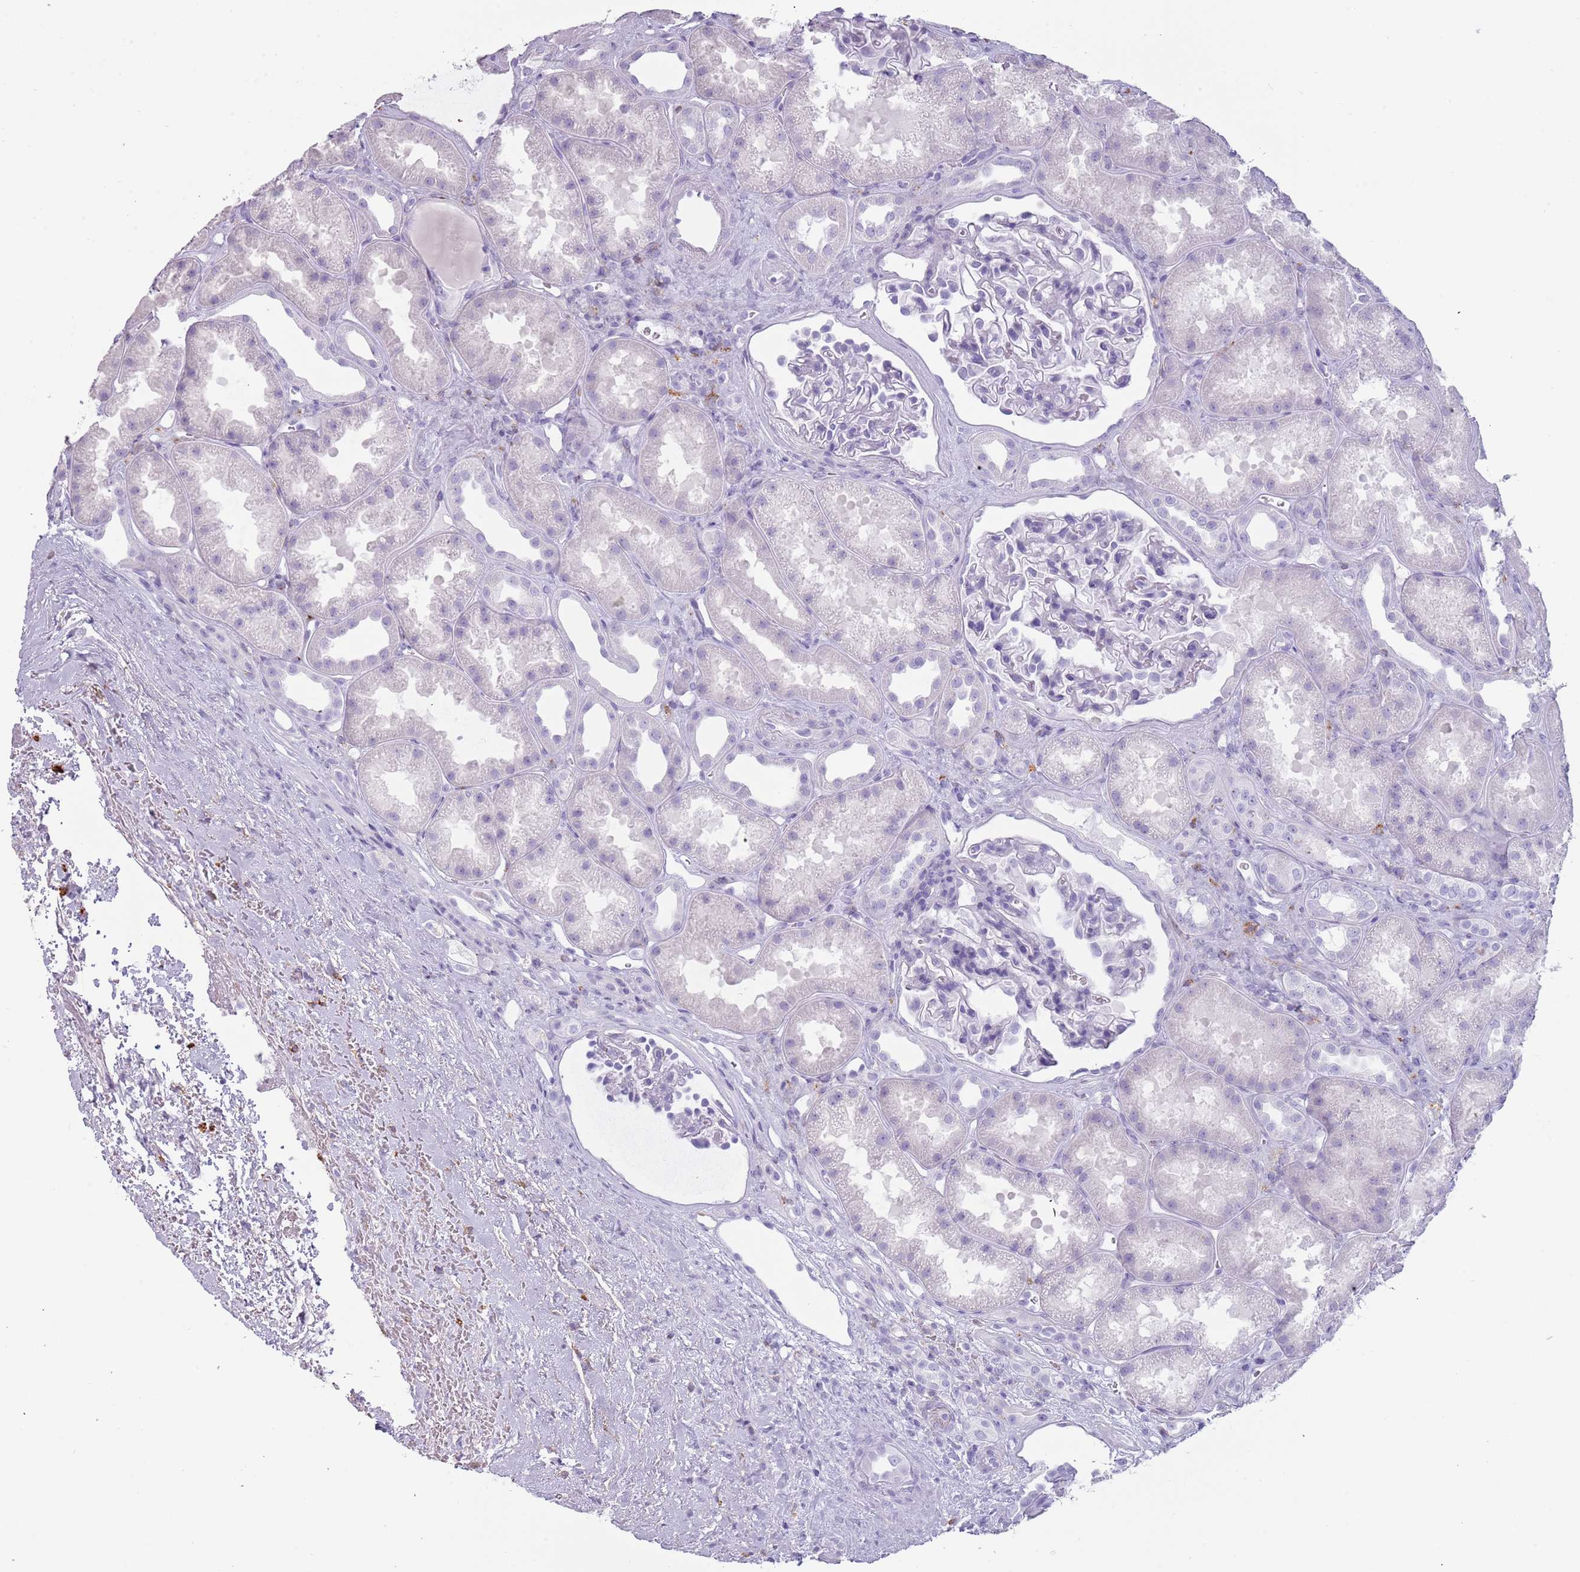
{"staining": {"intensity": "negative", "quantity": "none", "location": "none"}, "tissue": "kidney", "cell_type": "Cells in glomeruli", "image_type": "normal", "snomed": [{"axis": "morphology", "description": "Normal tissue, NOS"}, {"axis": "topography", "description": "Kidney"}], "caption": "A histopathology image of kidney stained for a protein displays no brown staining in cells in glomeruli.", "gene": "COLEC12", "patient": {"sex": "male", "age": 61}}